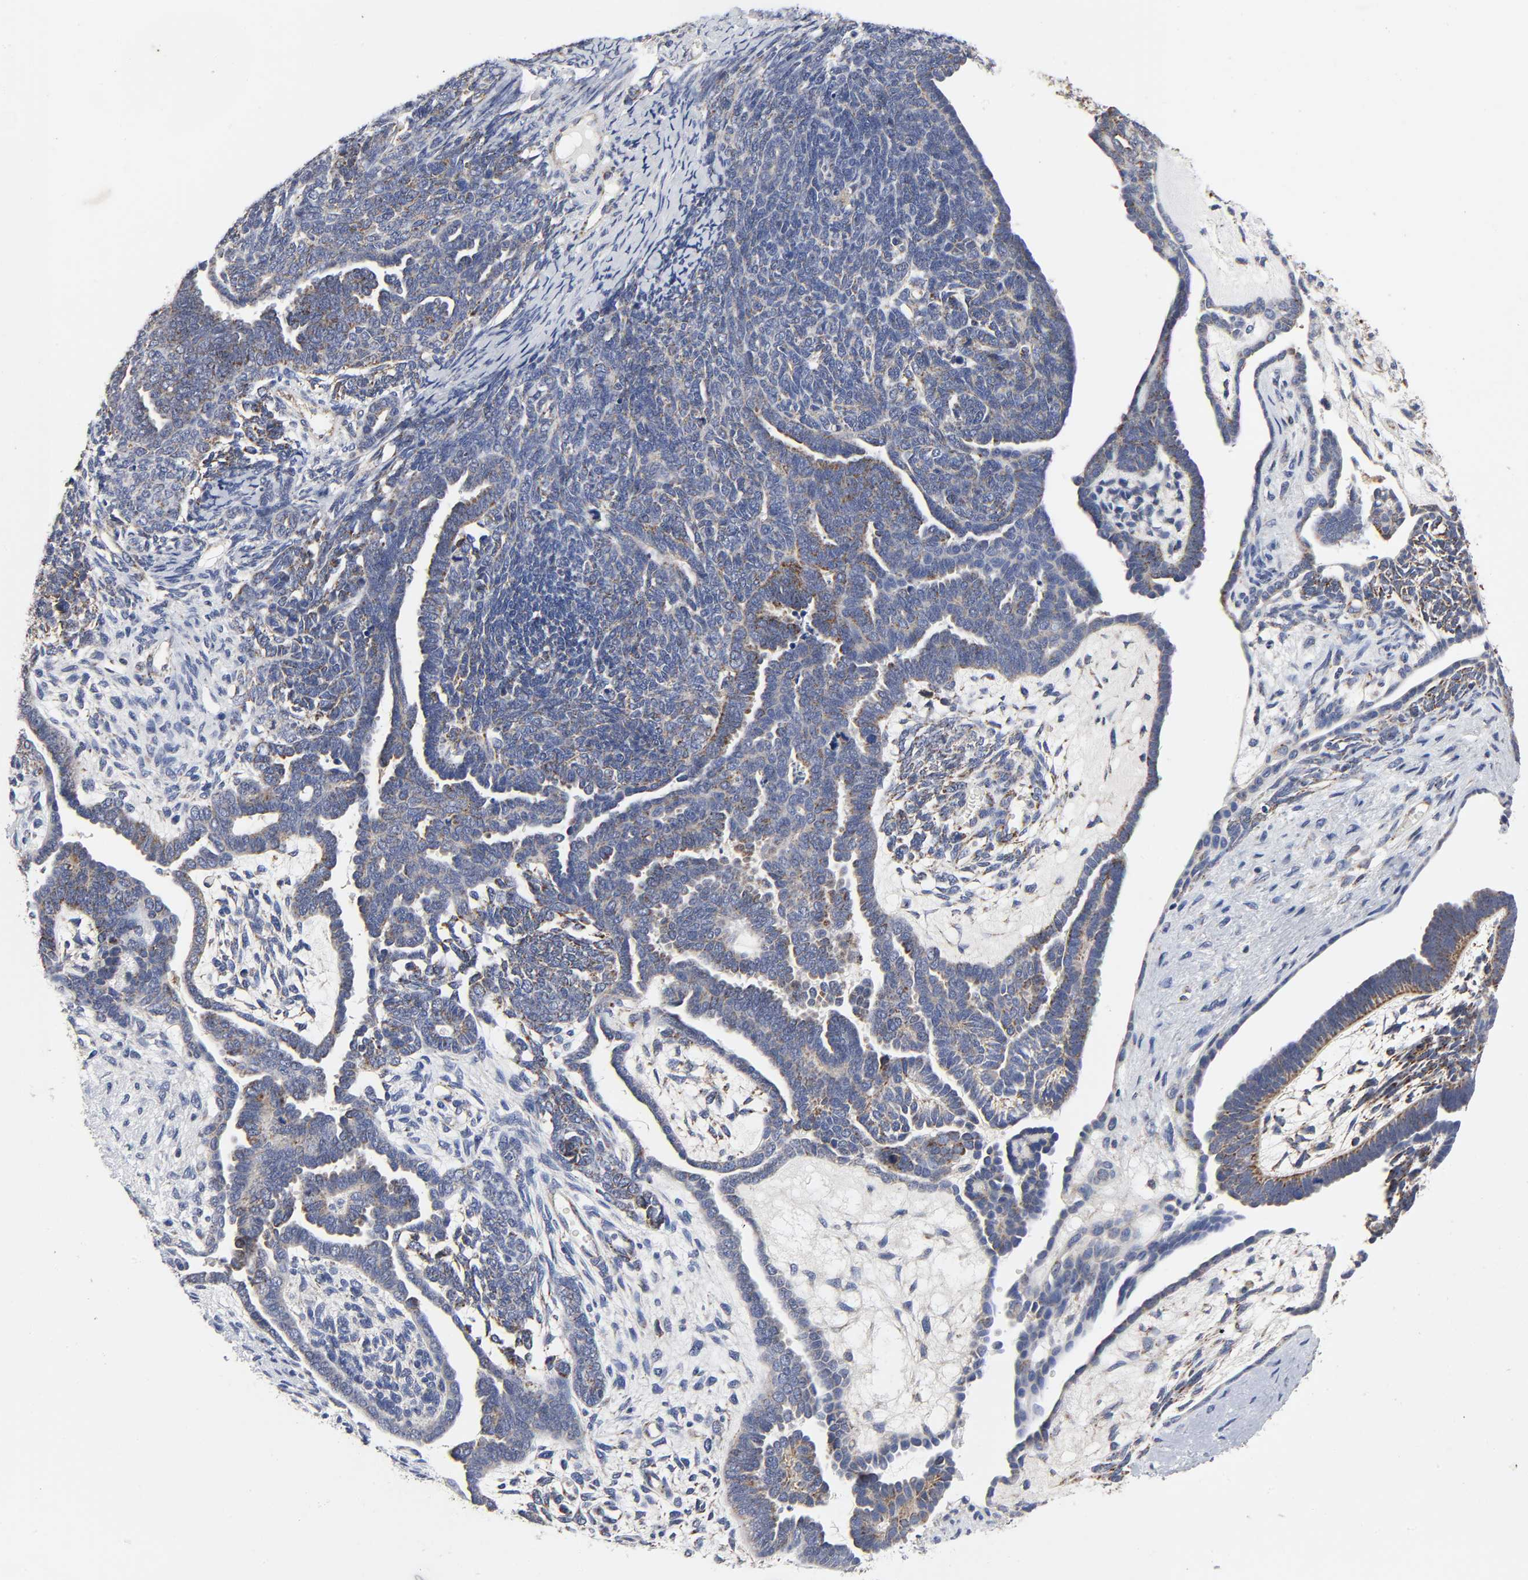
{"staining": {"intensity": "moderate", "quantity": "<25%", "location": "cytoplasmic/membranous"}, "tissue": "endometrial cancer", "cell_type": "Tumor cells", "image_type": "cancer", "snomed": [{"axis": "morphology", "description": "Neoplasm, malignant, NOS"}, {"axis": "topography", "description": "Endometrium"}], "caption": "Endometrial cancer (neoplasm (malignant)) was stained to show a protein in brown. There is low levels of moderate cytoplasmic/membranous expression in approximately <25% of tumor cells.", "gene": "AOPEP", "patient": {"sex": "female", "age": 74}}